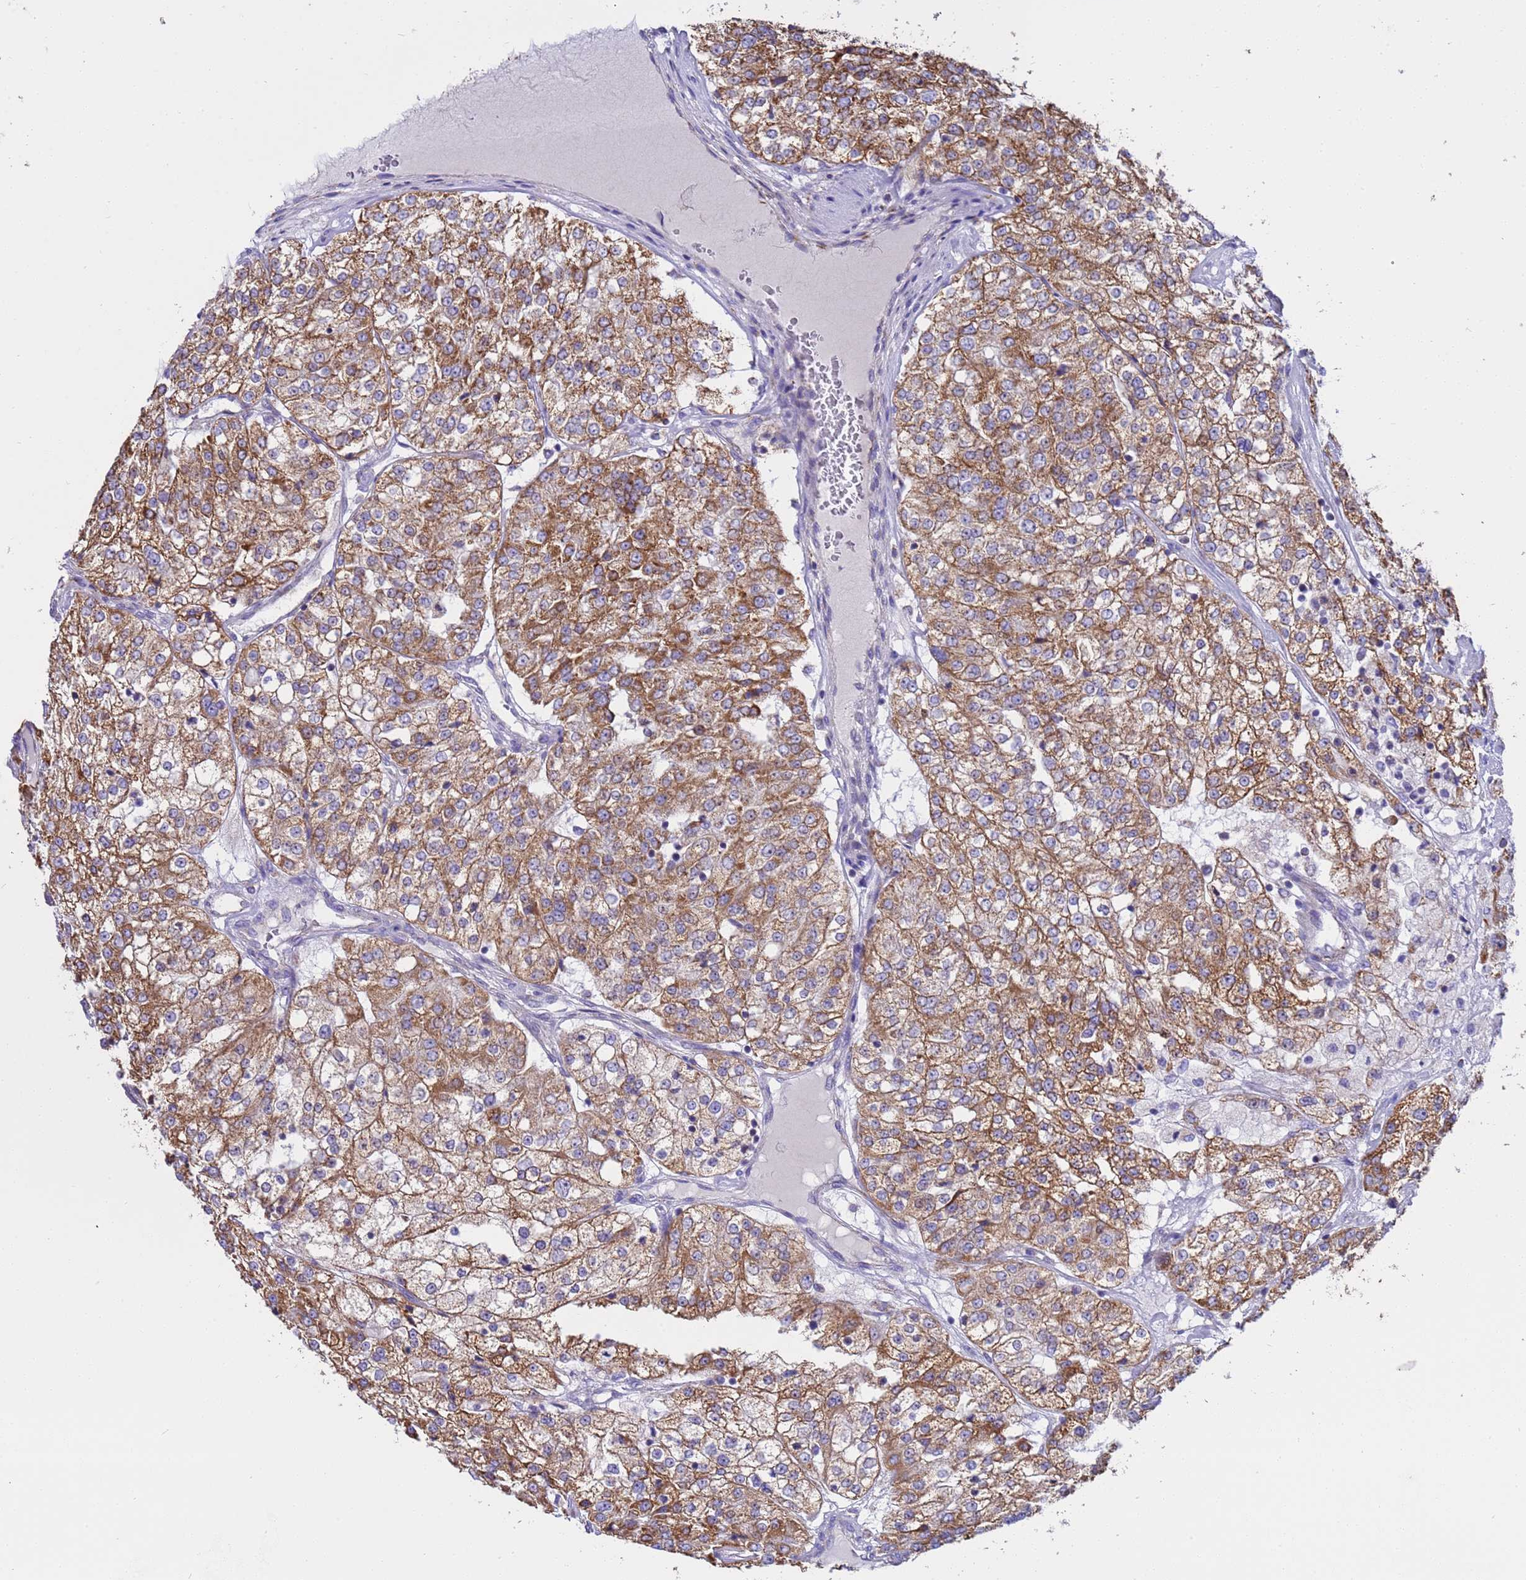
{"staining": {"intensity": "moderate", "quantity": ">75%", "location": "cytoplasmic/membranous"}, "tissue": "renal cancer", "cell_type": "Tumor cells", "image_type": "cancer", "snomed": [{"axis": "morphology", "description": "Adenocarcinoma, NOS"}, {"axis": "topography", "description": "Kidney"}], "caption": "A photomicrograph of adenocarcinoma (renal) stained for a protein displays moderate cytoplasmic/membranous brown staining in tumor cells. The protein of interest is shown in brown color, while the nuclei are stained blue.", "gene": "RNF165", "patient": {"sex": "female", "age": 63}}